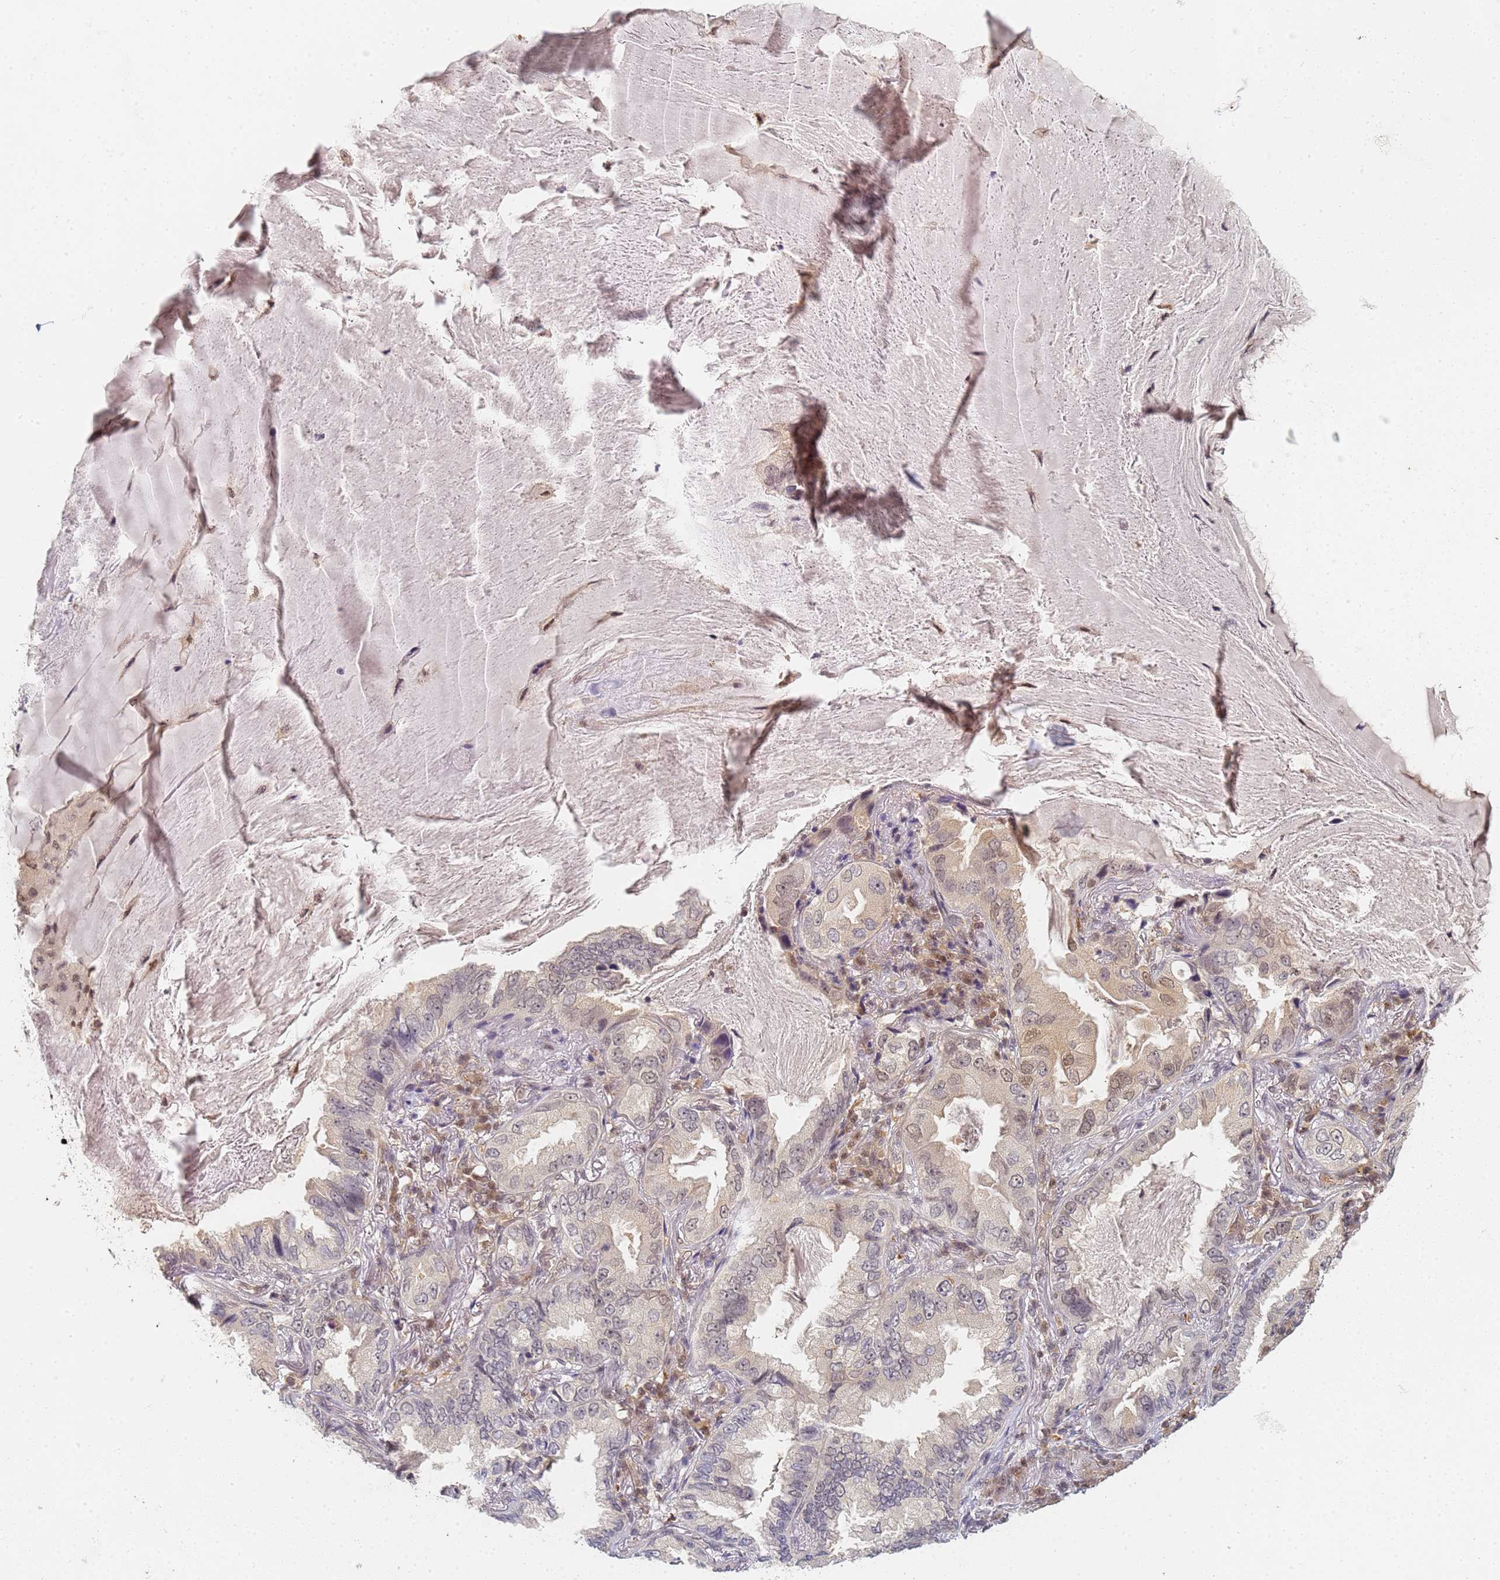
{"staining": {"intensity": "weak", "quantity": "<25%", "location": "nuclear"}, "tissue": "lung cancer", "cell_type": "Tumor cells", "image_type": "cancer", "snomed": [{"axis": "morphology", "description": "Adenocarcinoma, NOS"}, {"axis": "topography", "description": "Lung"}], "caption": "This is an immunohistochemistry histopathology image of adenocarcinoma (lung). There is no staining in tumor cells.", "gene": "HMCES", "patient": {"sex": "female", "age": 69}}